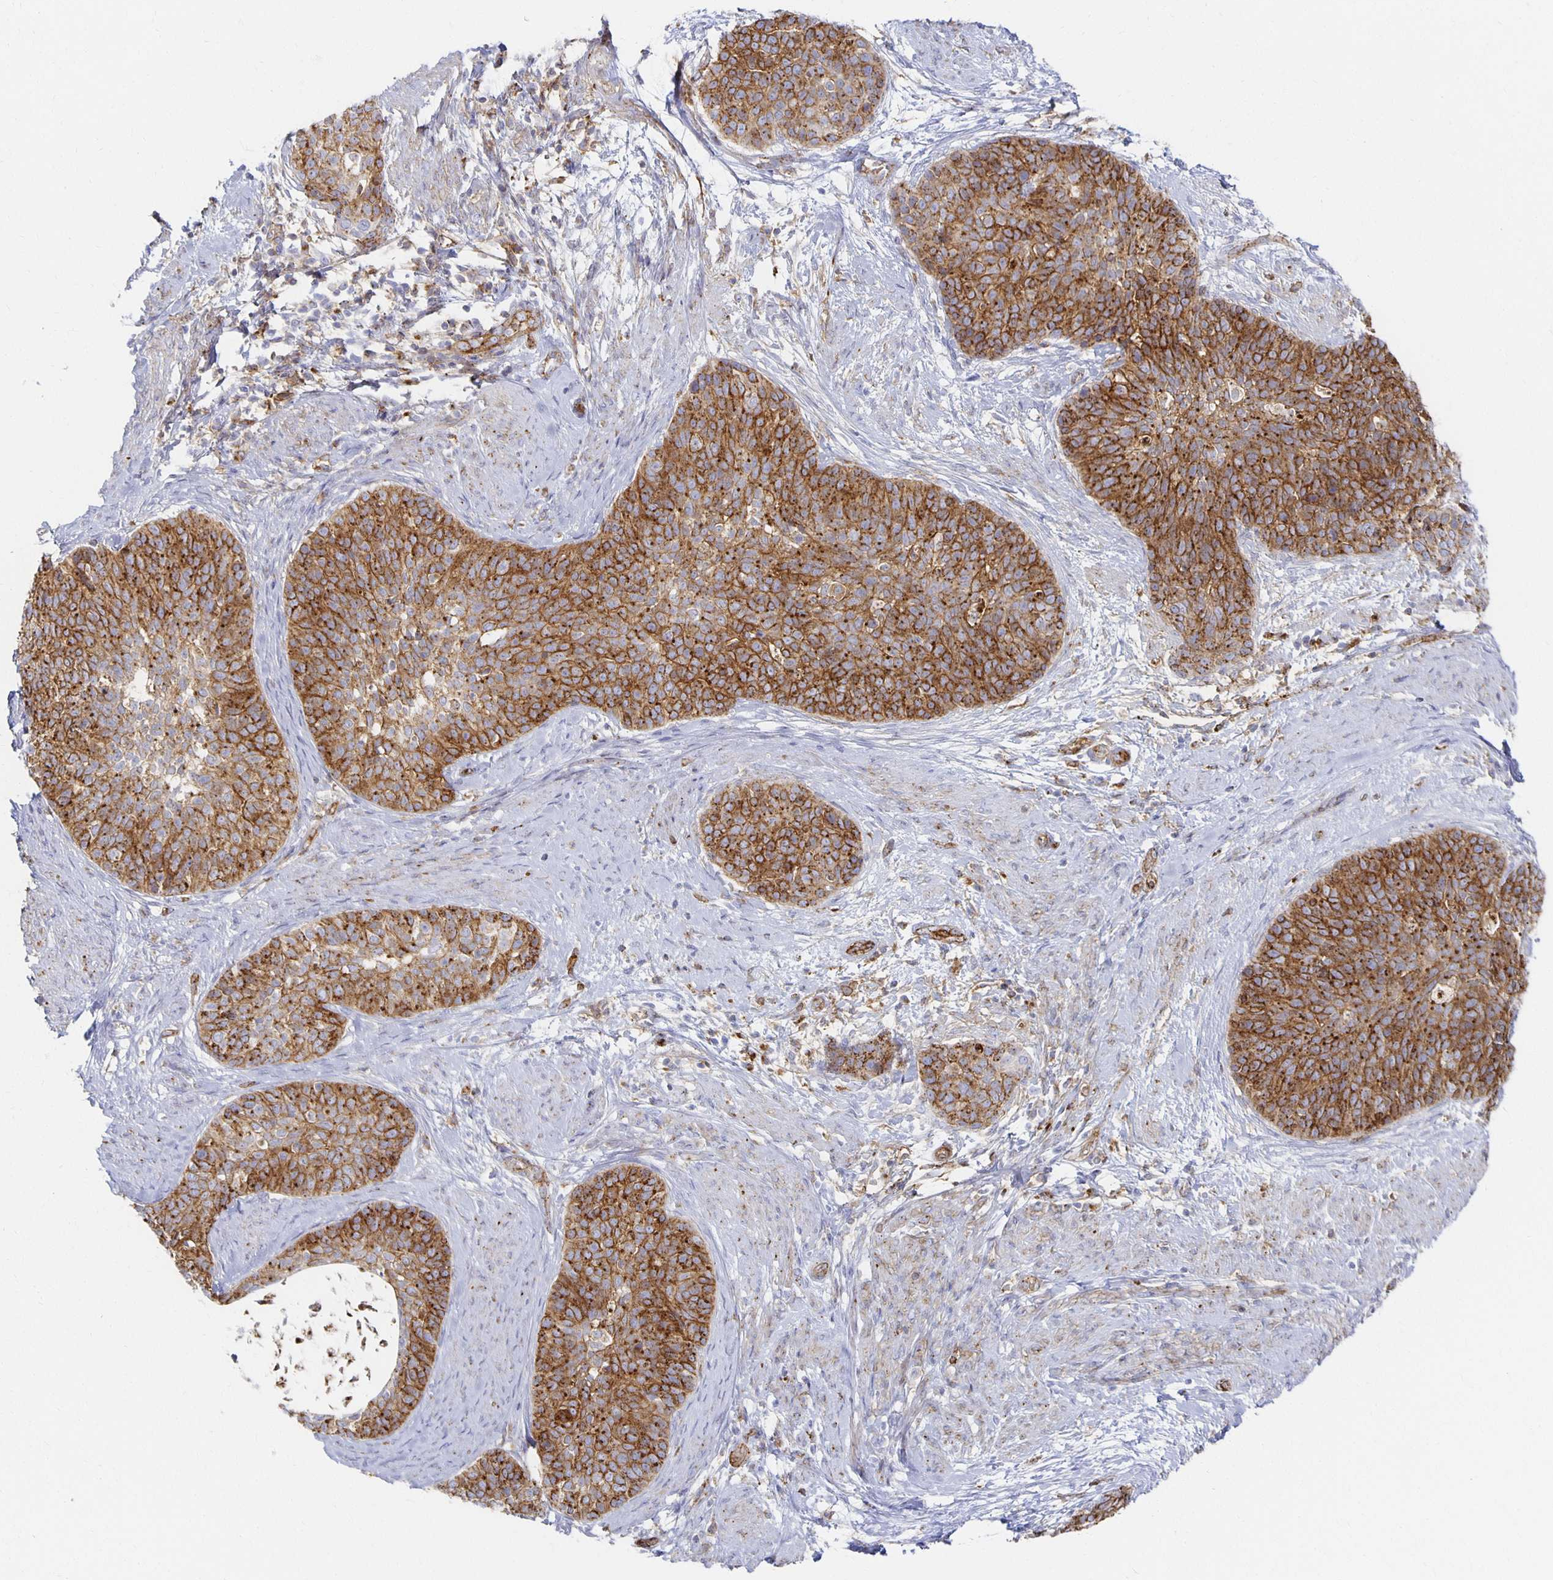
{"staining": {"intensity": "strong", "quantity": ">75%", "location": "cytoplasmic/membranous"}, "tissue": "cervical cancer", "cell_type": "Tumor cells", "image_type": "cancer", "snomed": [{"axis": "morphology", "description": "Squamous cell carcinoma, NOS"}, {"axis": "topography", "description": "Cervix"}], "caption": "The immunohistochemical stain shows strong cytoplasmic/membranous staining in tumor cells of cervical cancer (squamous cell carcinoma) tissue.", "gene": "TAAR1", "patient": {"sex": "female", "age": 69}}